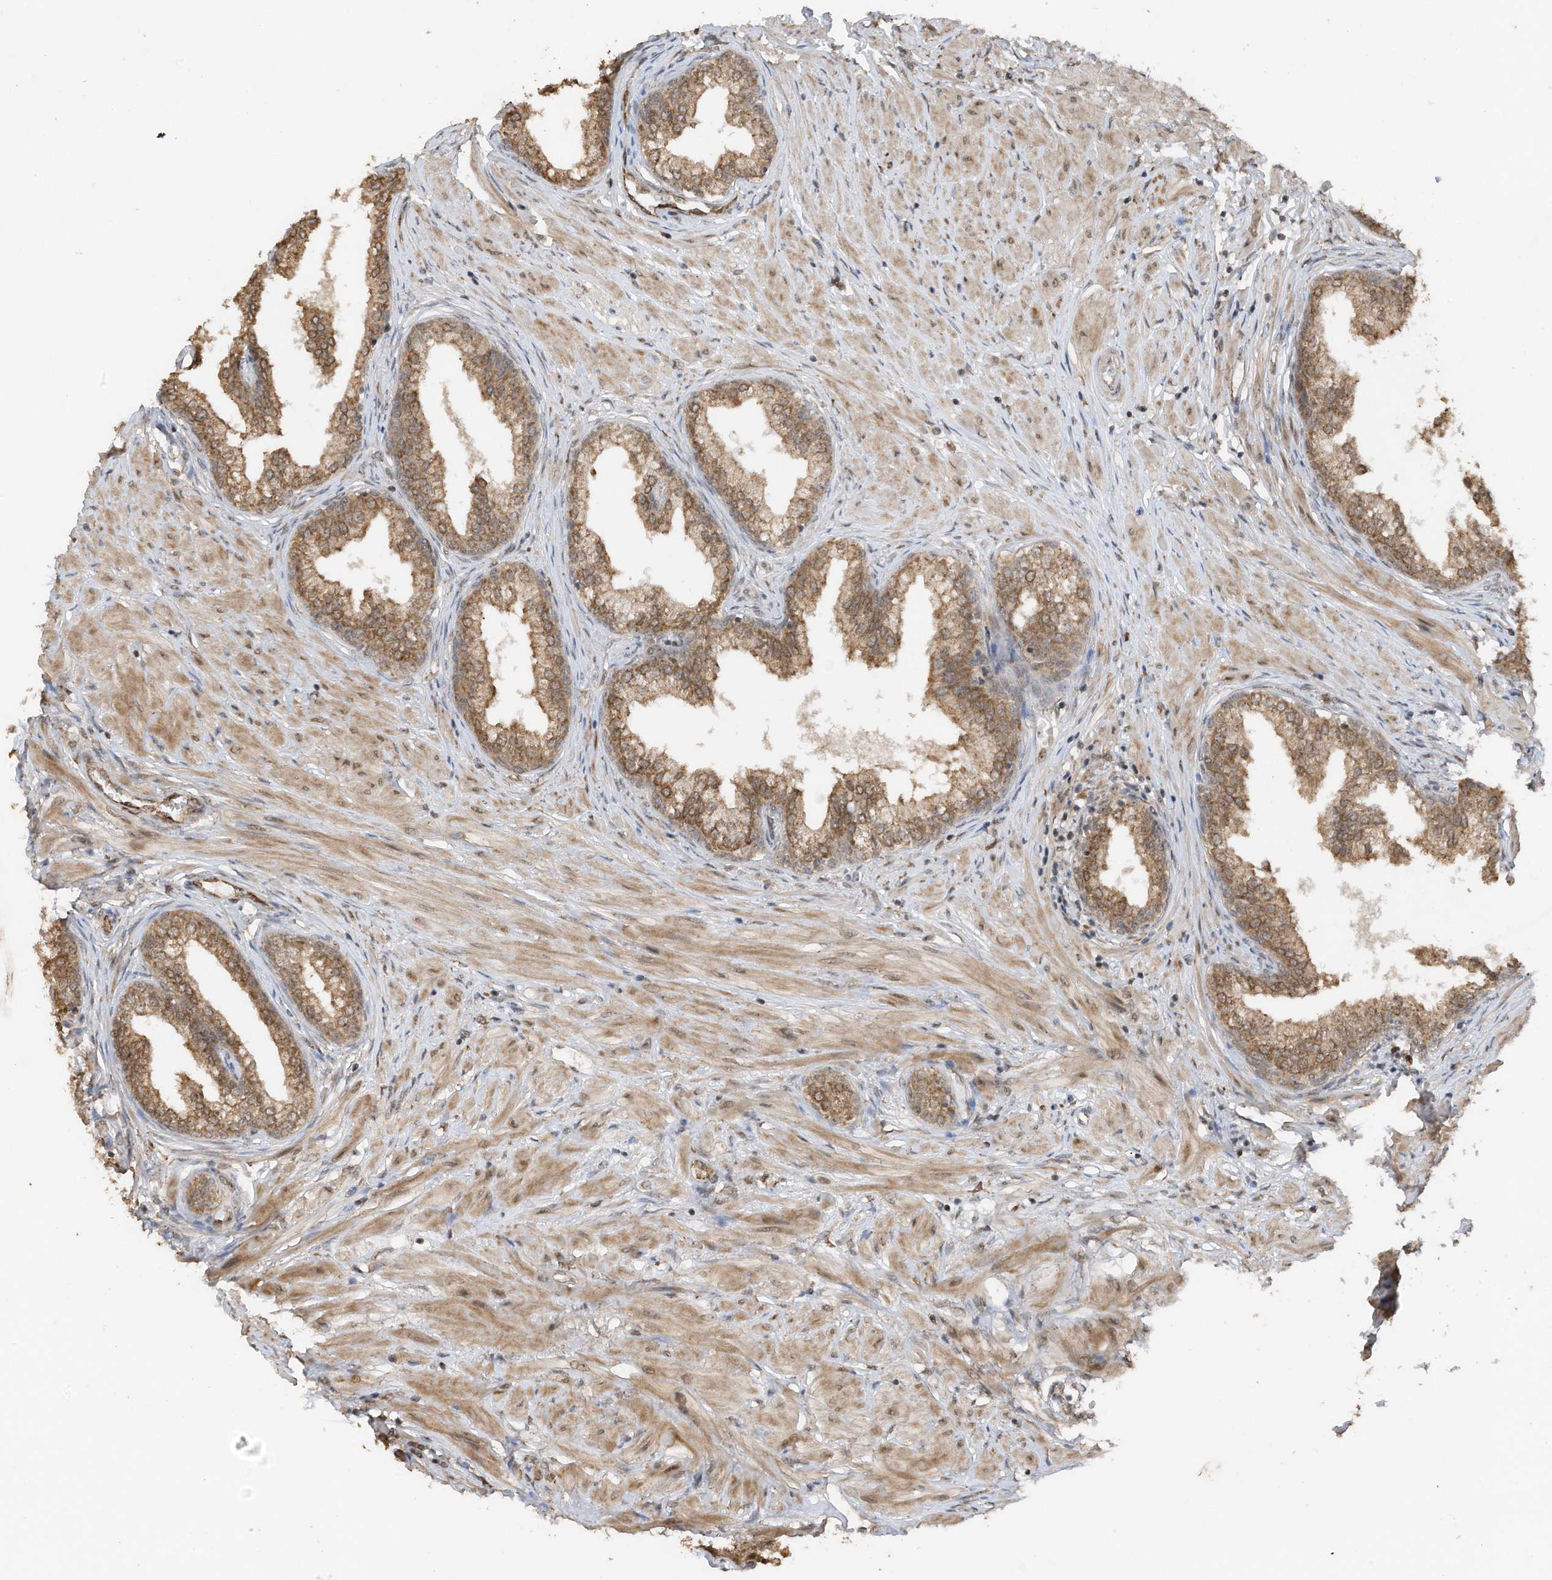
{"staining": {"intensity": "moderate", "quantity": ">75%", "location": "cytoplasmic/membranous,nuclear"}, "tissue": "prostate", "cell_type": "Glandular cells", "image_type": "normal", "snomed": [{"axis": "morphology", "description": "Normal tissue, NOS"}, {"axis": "morphology", "description": "Urothelial carcinoma, Low grade"}, {"axis": "topography", "description": "Urinary bladder"}, {"axis": "topography", "description": "Prostate"}], "caption": "Protein expression analysis of unremarkable human prostate reveals moderate cytoplasmic/membranous,nuclear positivity in about >75% of glandular cells. Nuclei are stained in blue.", "gene": "ERLEC1", "patient": {"sex": "male", "age": 60}}